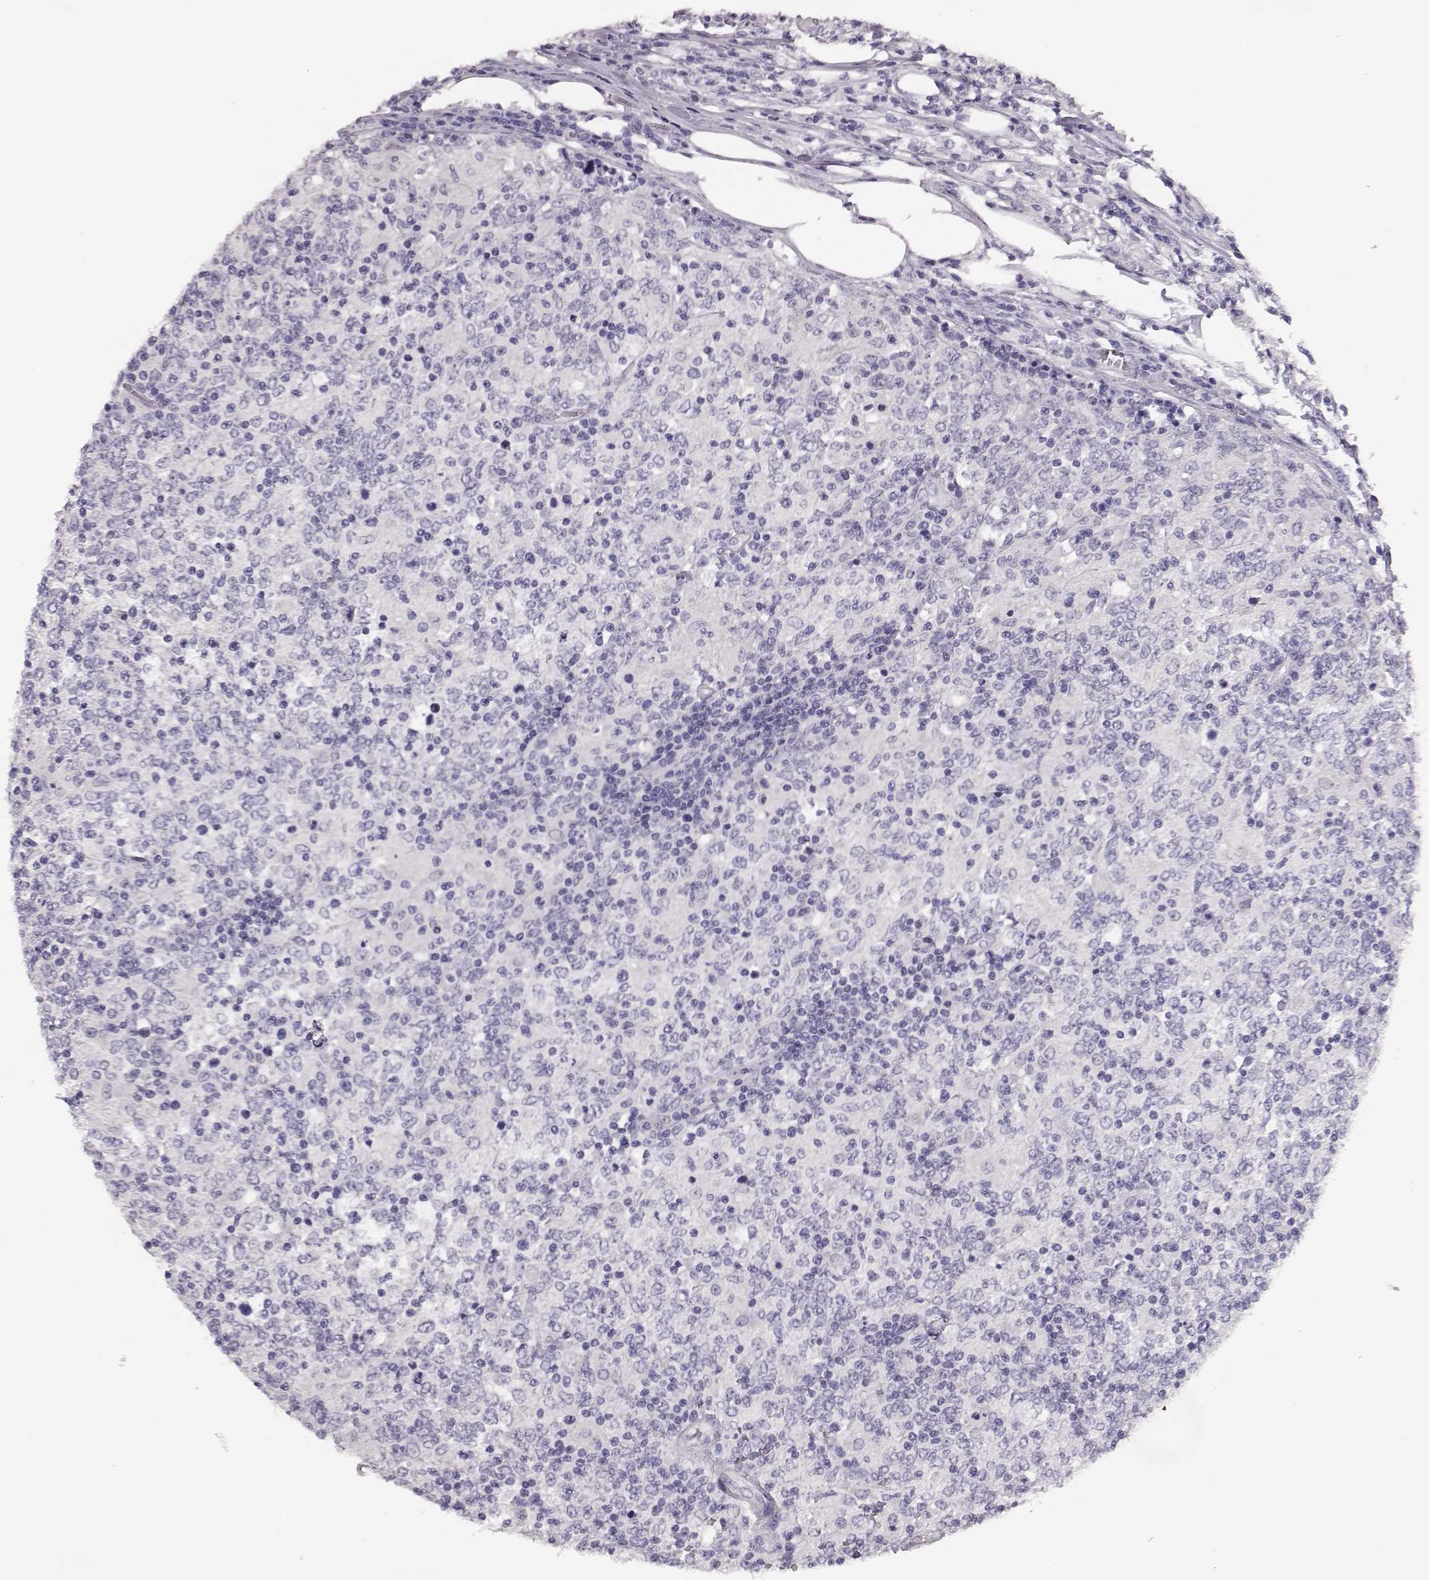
{"staining": {"intensity": "negative", "quantity": "none", "location": "none"}, "tissue": "lymphoma", "cell_type": "Tumor cells", "image_type": "cancer", "snomed": [{"axis": "morphology", "description": "Malignant lymphoma, non-Hodgkin's type, High grade"}, {"axis": "topography", "description": "Lymph node"}], "caption": "The histopathology image displays no significant staining in tumor cells of lymphoma. (DAB IHC with hematoxylin counter stain).", "gene": "NPTXR", "patient": {"sex": "female", "age": 84}}